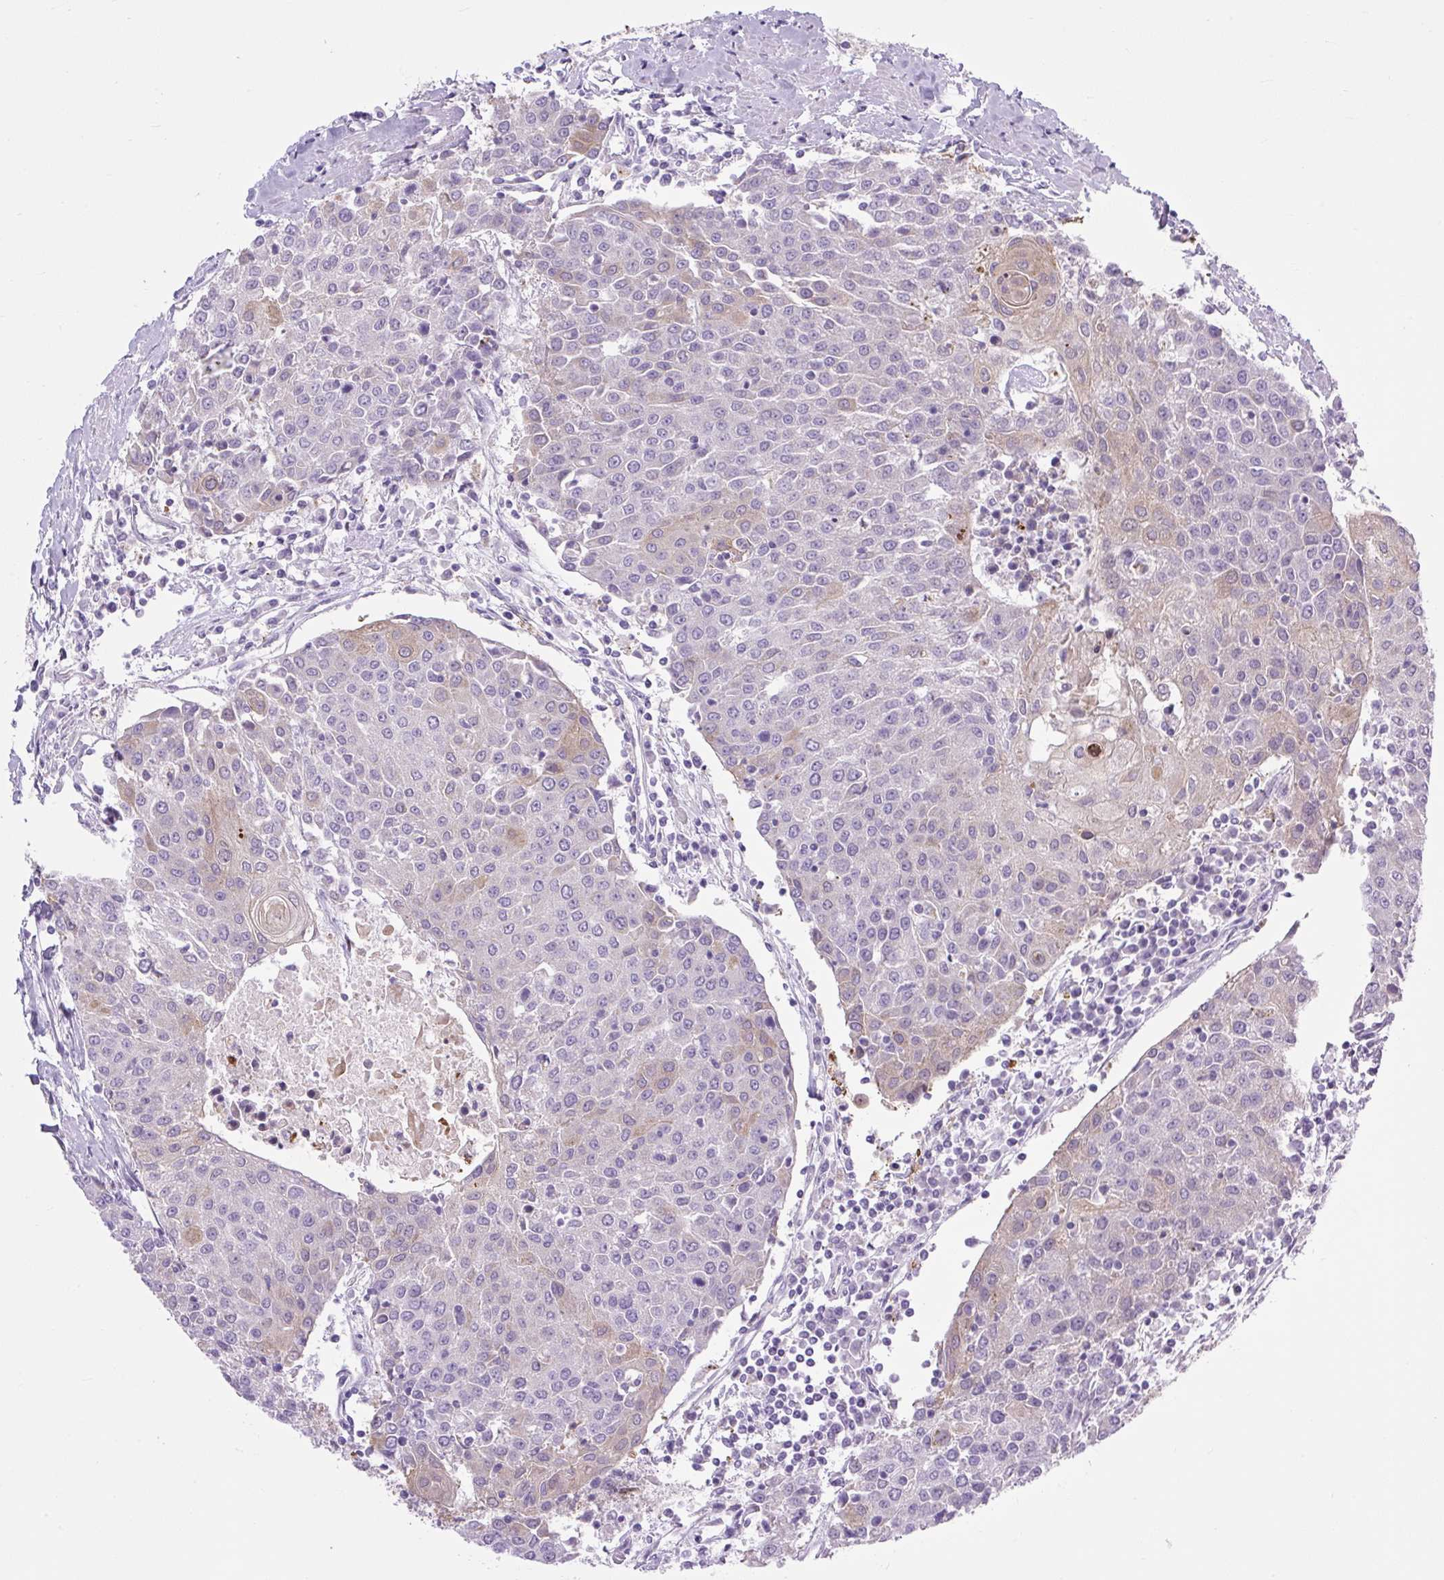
{"staining": {"intensity": "weak", "quantity": "<25%", "location": "cytoplasmic/membranous"}, "tissue": "urothelial cancer", "cell_type": "Tumor cells", "image_type": "cancer", "snomed": [{"axis": "morphology", "description": "Urothelial carcinoma, High grade"}, {"axis": "topography", "description": "Urinary bladder"}], "caption": "Tumor cells show no significant expression in urothelial cancer.", "gene": "RNASE10", "patient": {"sex": "female", "age": 85}}